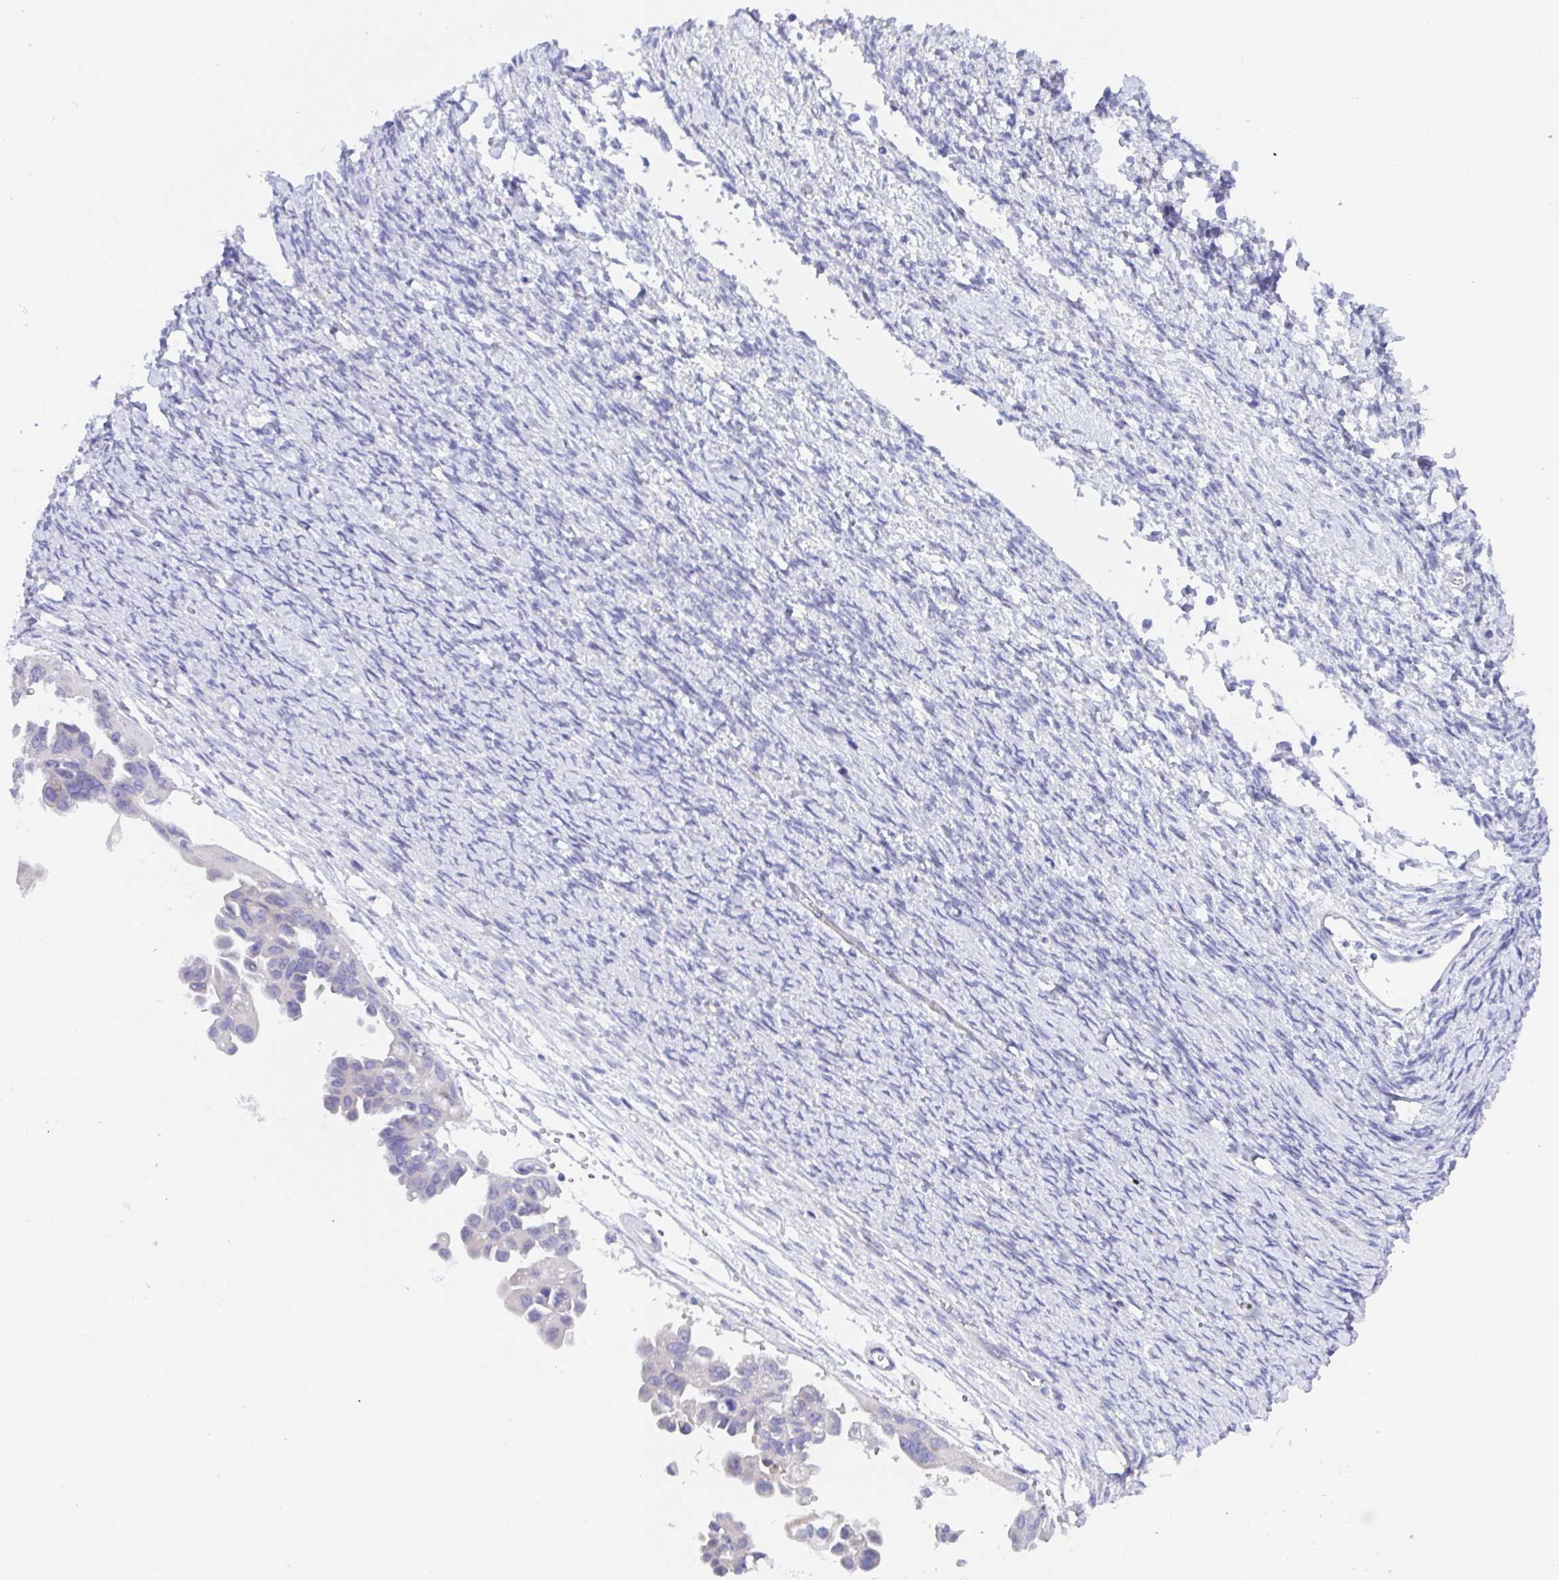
{"staining": {"intensity": "negative", "quantity": "none", "location": "none"}, "tissue": "ovarian cancer", "cell_type": "Tumor cells", "image_type": "cancer", "snomed": [{"axis": "morphology", "description": "Cystadenocarcinoma, serous, NOS"}, {"axis": "topography", "description": "Ovary"}], "caption": "Tumor cells show no significant staining in ovarian serous cystadenocarcinoma.", "gene": "MUCL3", "patient": {"sex": "female", "age": 53}}